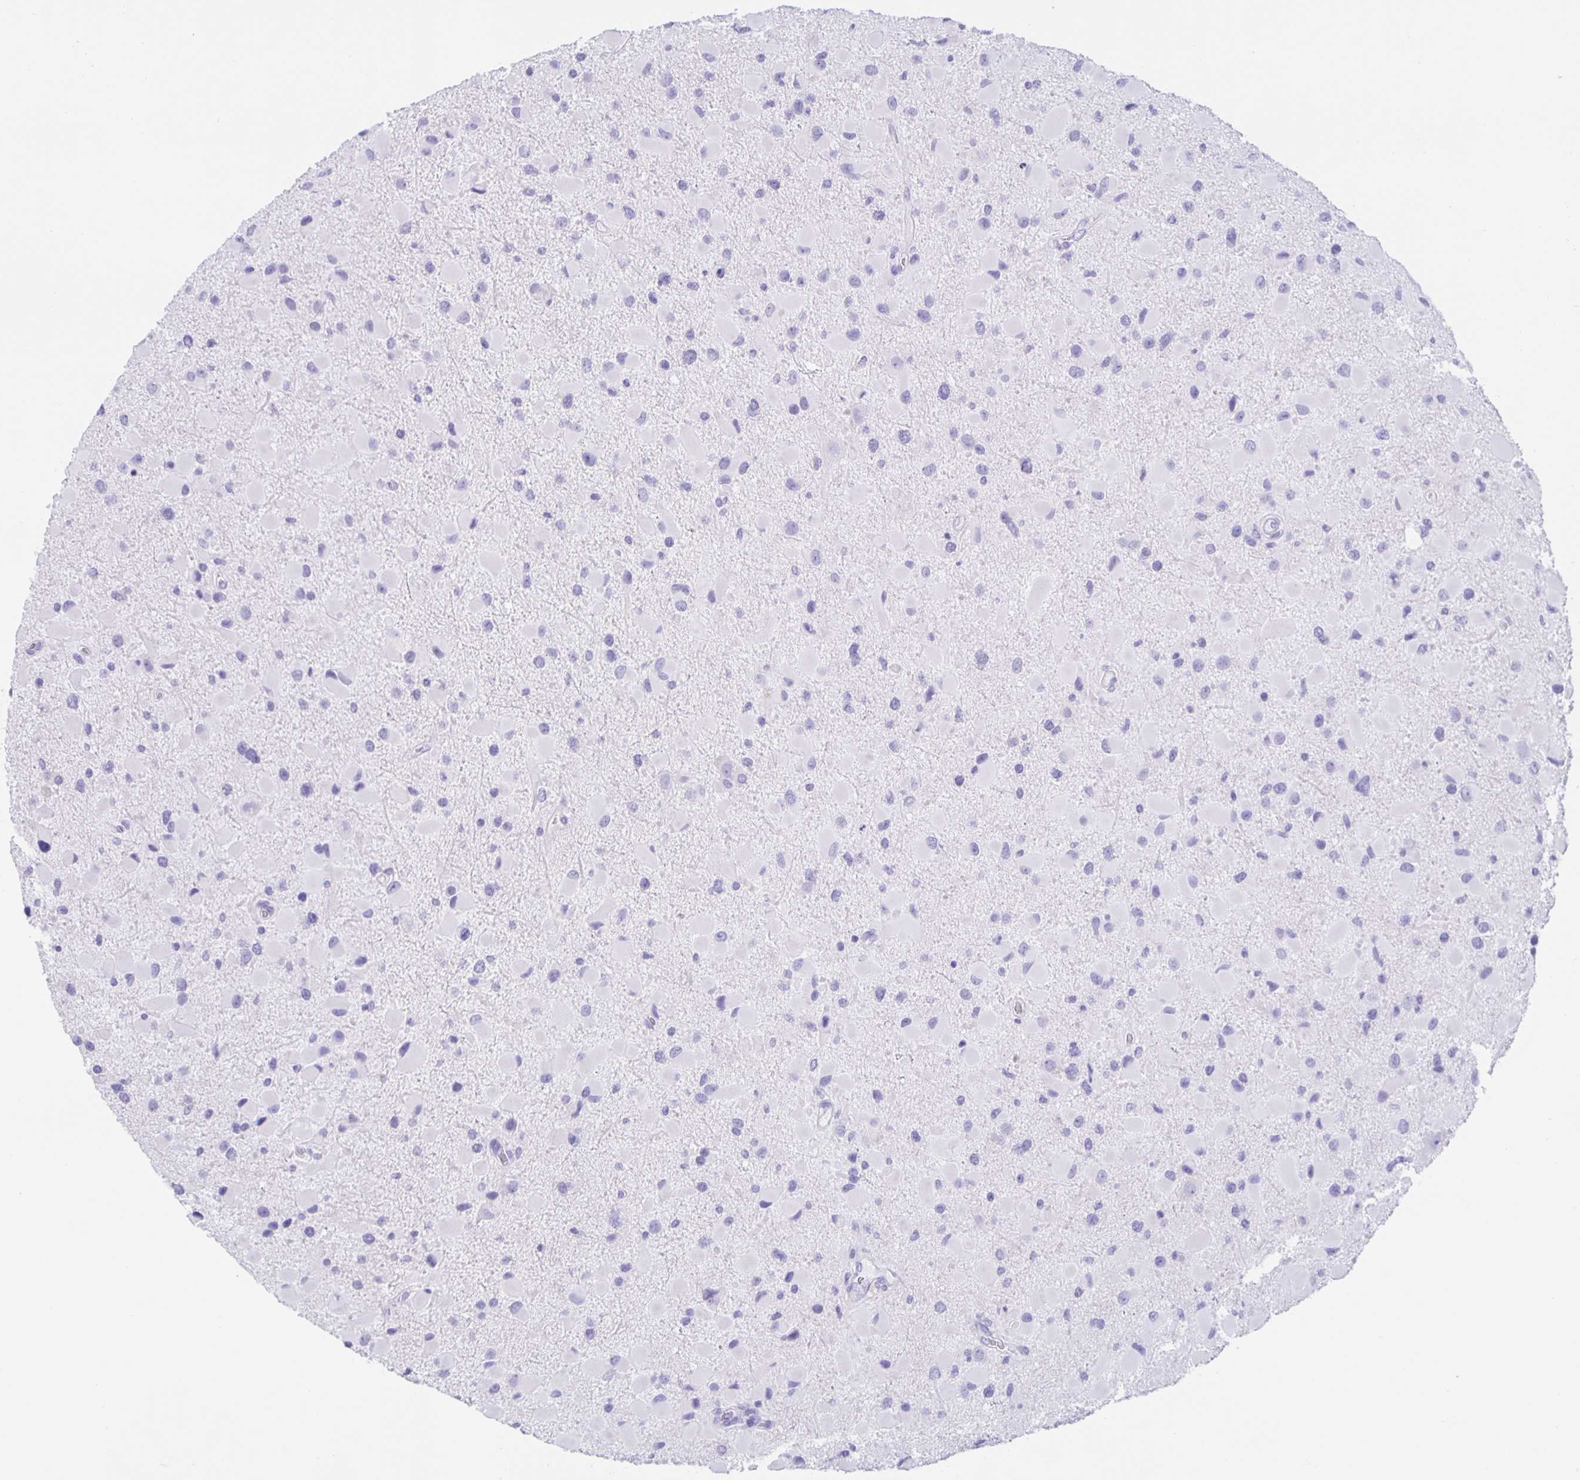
{"staining": {"intensity": "negative", "quantity": "none", "location": "none"}, "tissue": "glioma", "cell_type": "Tumor cells", "image_type": "cancer", "snomed": [{"axis": "morphology", "description": "Glioma, malignant, Low grade"}, {"axis": "topography", "description": "Brain"}], "caption": "Malignant glioma (low-grade) was stained to show a protein in brown. There is no significant expression in tumor cells. (DAB immunohistochemistry with hematoxylin counter stain).", "gene": "GUCA2A", "patient": {"sex": "female", "age": 32}}